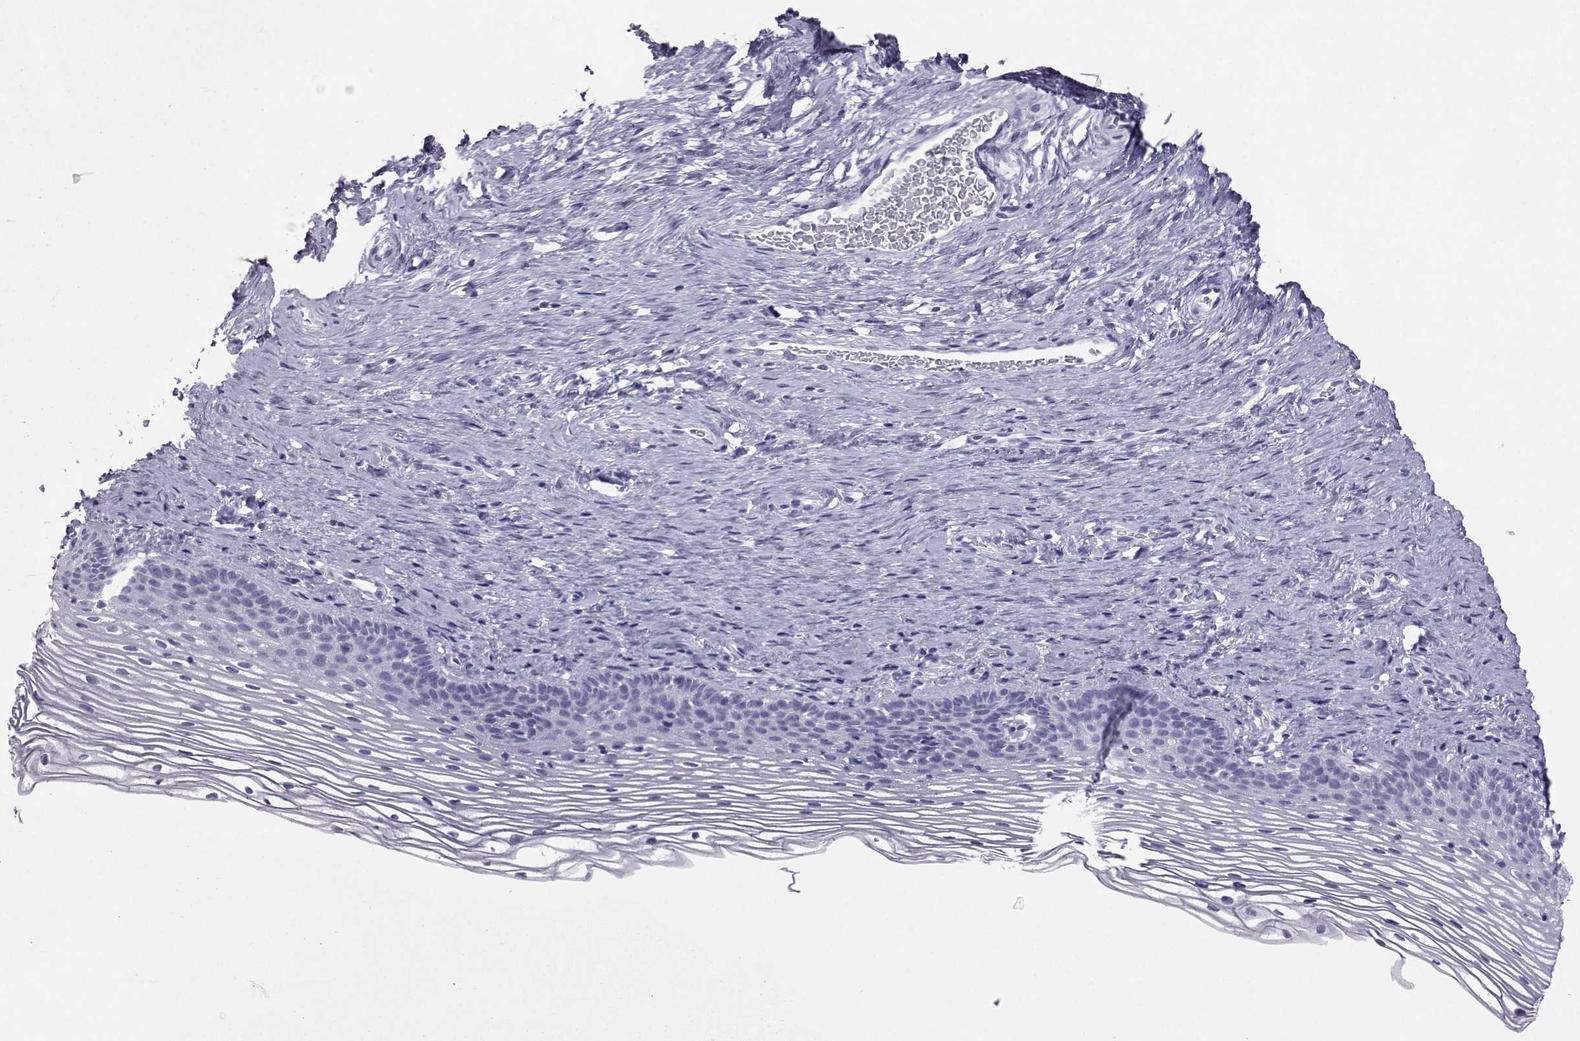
{"staining": {"intensity": "negative", "quantity": "none", "location": "none"}, "tissue": "cervix", "cell_type": "Glandular cells", "image_type": "normal", "snomed": [{"axis": "morphology", "description": "Normal tissue, NOS"}, {"axis": "topography", "description": "Cervix"}], "caption": "This is a histopathology image of immunohistochemistry (IHC) staining of unremarkable cervix, which shows no staining in glandular cells.", "gene": "SST", "patient": {"sex": "female", "age": 39}}